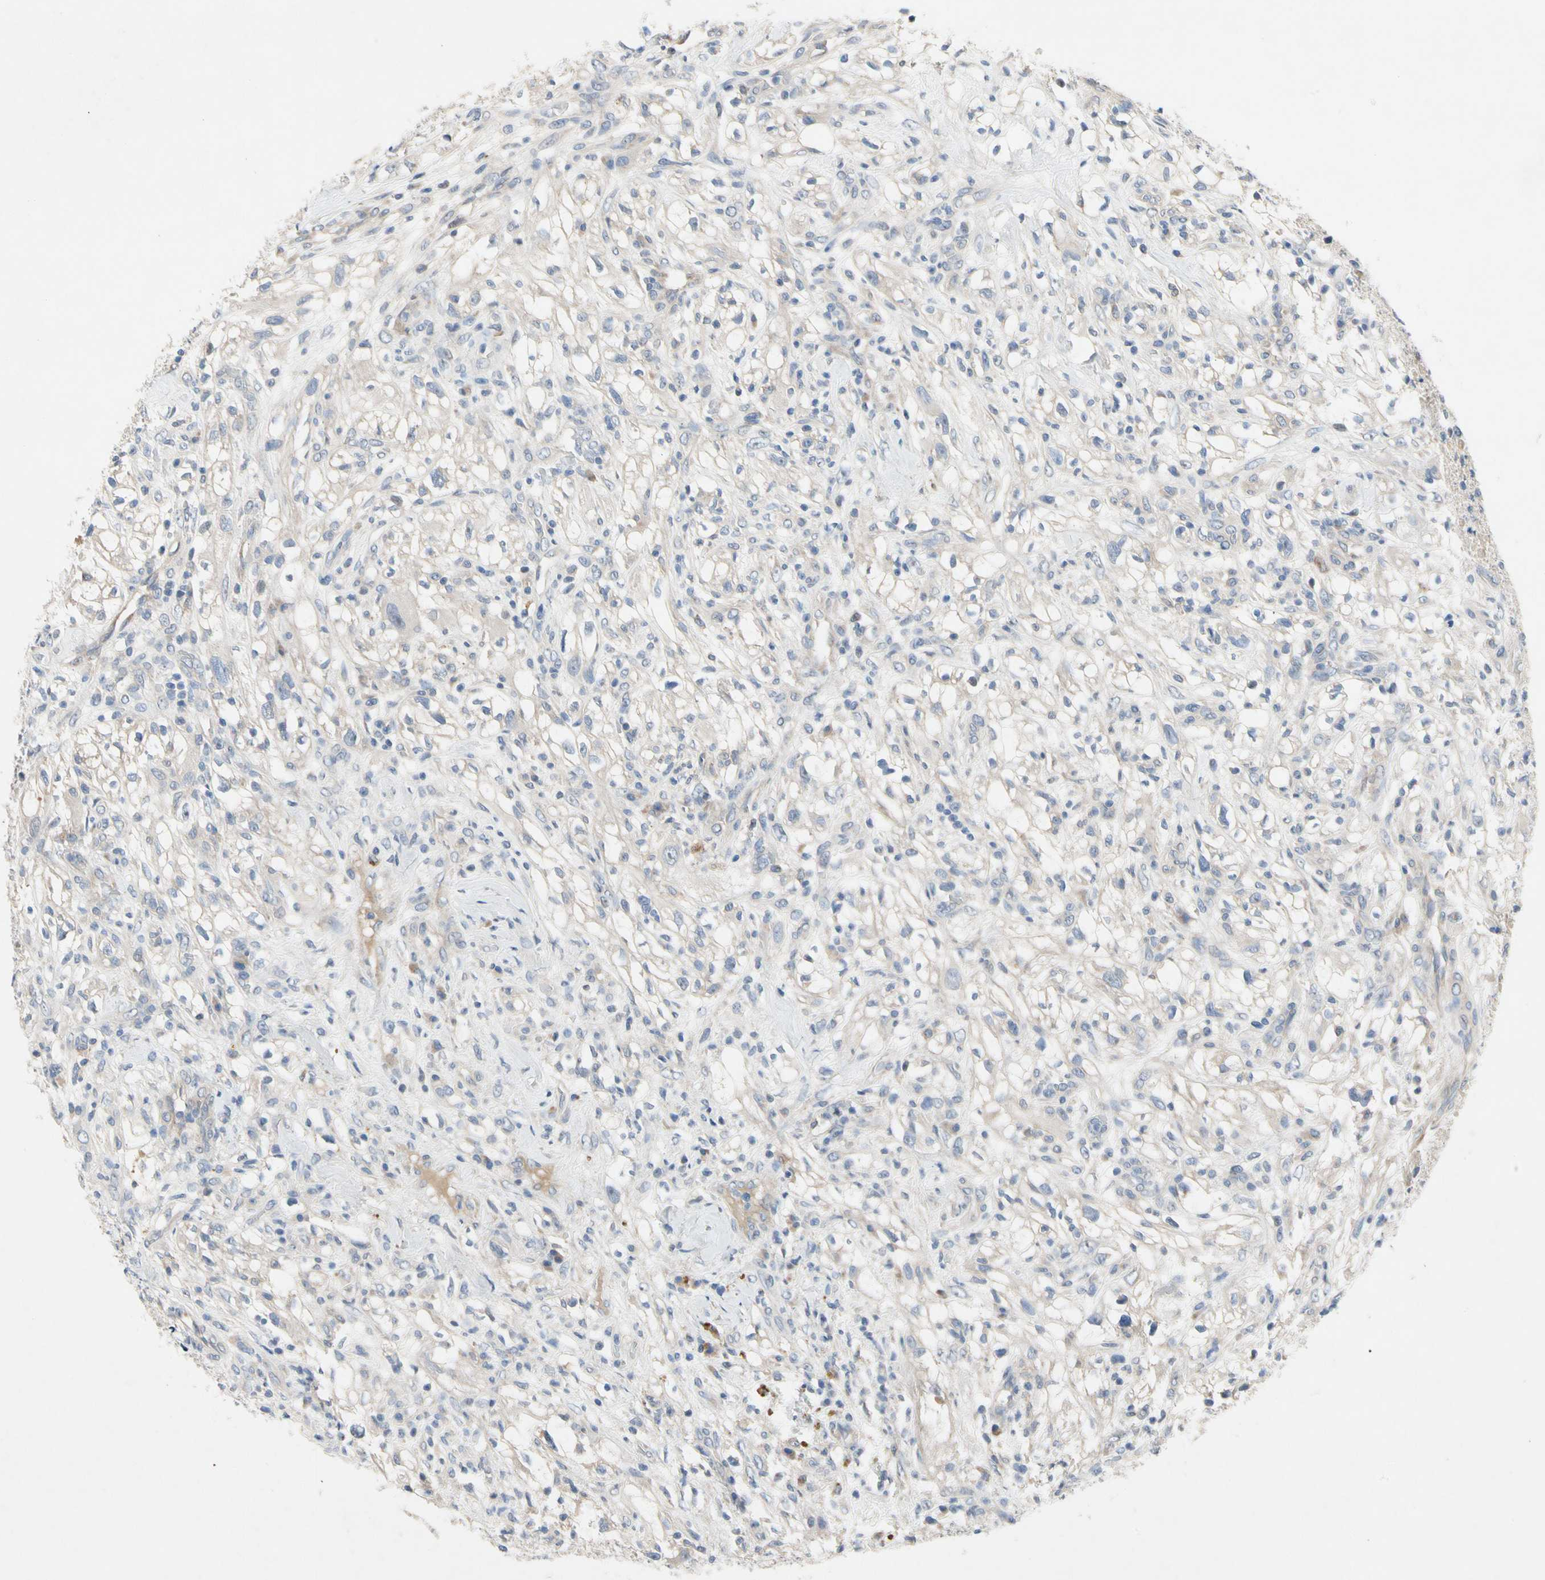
{"staining": {"intensity": "negative", "quantity": "none", "location": "none"}, "tissue": "renal cancer", "cell_type": "Tumor cells", "image_type": "cancer", "snomed": [{"axis": "morphology", "description": "Adenocarcinoma, NOS"}, {"axis": "topography", "description": "Kidney"}], "caption": "Immunohistochemistry histopathology image of neoplastic tissue: human renal cancer stained with DAB exhibits no significant protein staining in tumor cells.", "gene": "GAS6", "patient": {"sex": "female", "age": 60}}